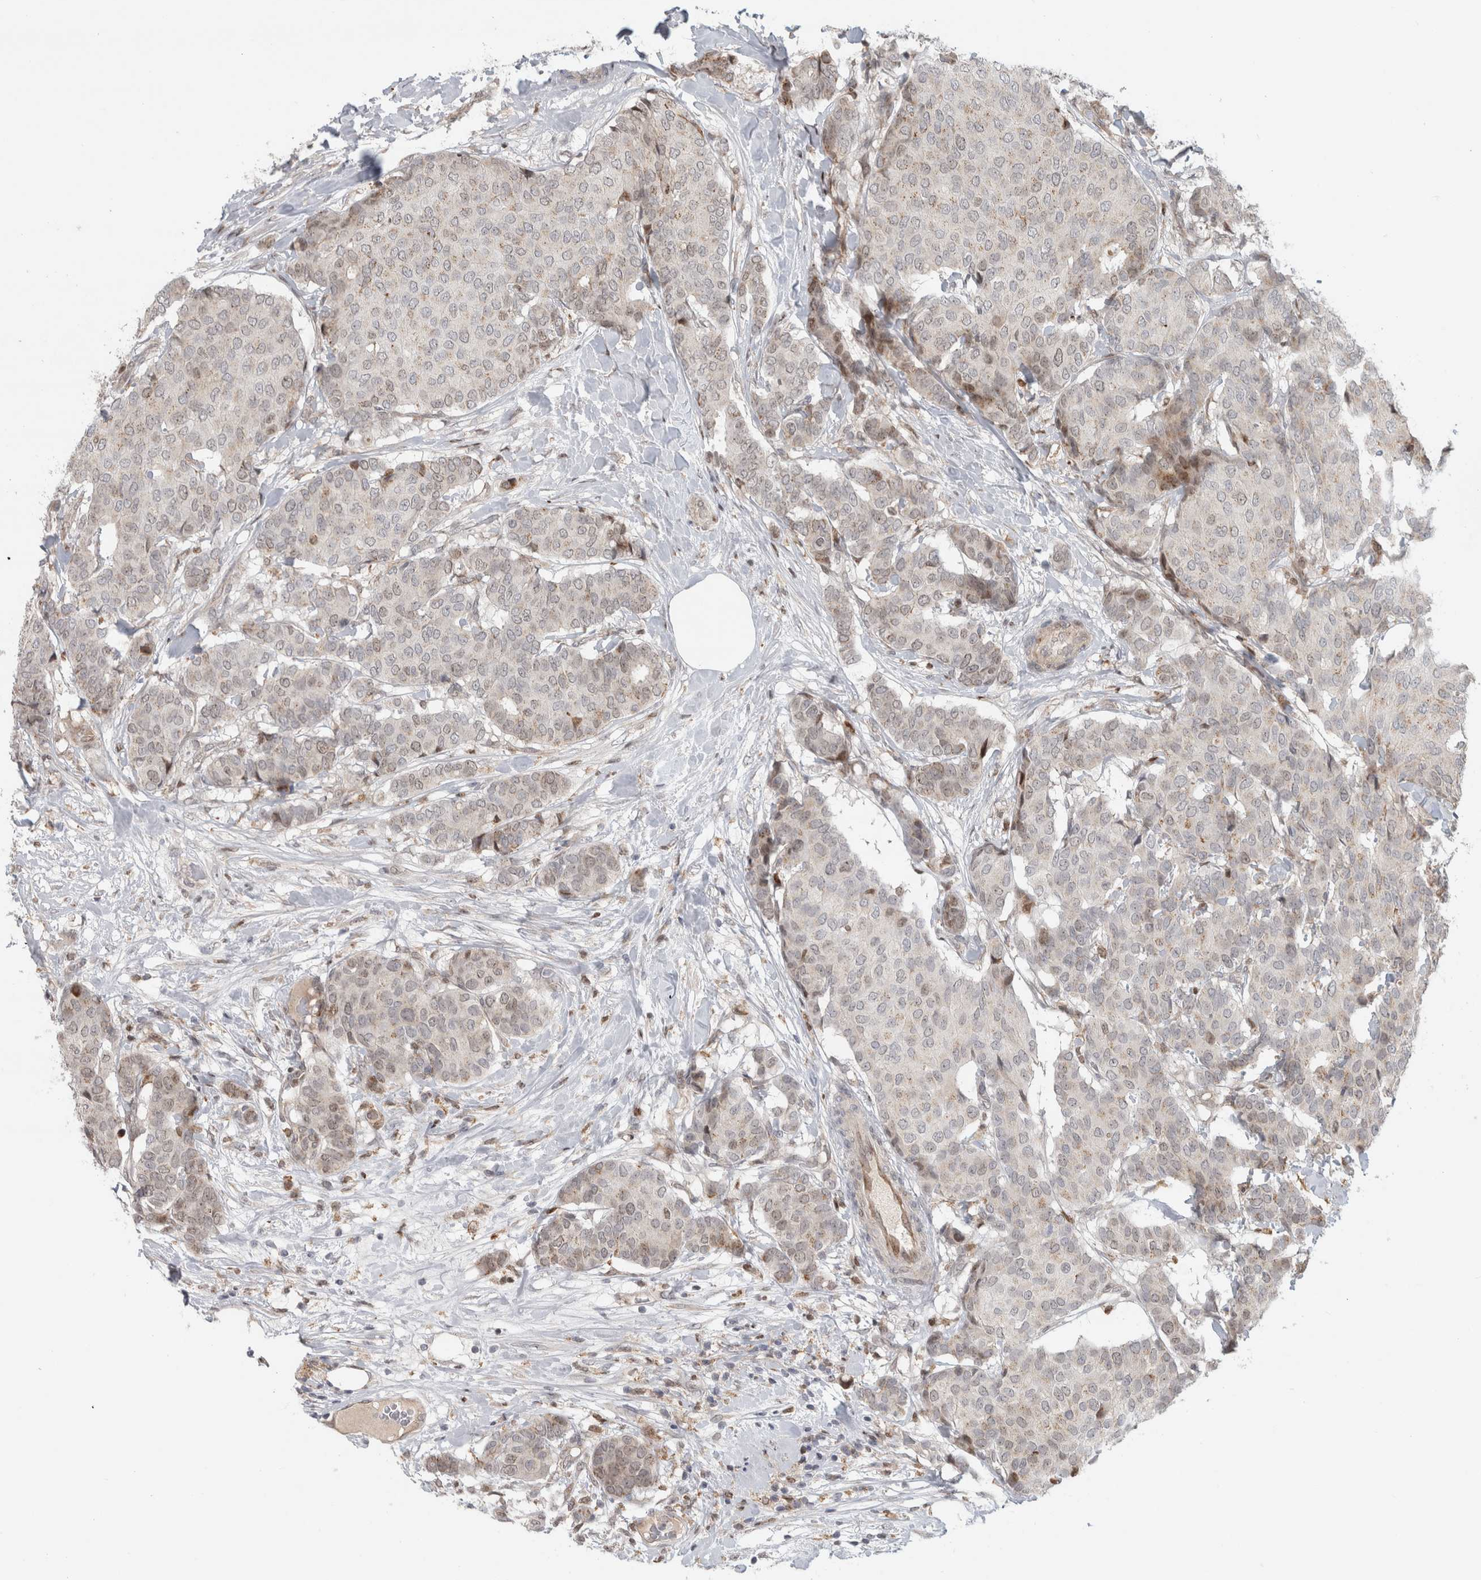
{"staining": {"intensity": "weak", "quantity": "25%-75%", "location": "nuclear"}, "tissue": "breast cancer", "cell_type": "Tumor cells", "image_type": "cancer", "snomed": [{"axis": "morphology", "description": "Duct carcinoma"}, {"axis": "topography", "description": "Breast"}], "caption": "Immunohistochemistry (IHC) (DAB (3,3'-diaminobenzidine)) staining of breast cancer reveals weak nuclear protein positivity in approximately 25%-75% of tumor cells. The staining was performed using DAB to visualize the protein expression in brown, while the nuclei were stained in blue with hematoxylin (Magnification: 20x).", "gene": "INSRR", "patient": {"sex": "female", "age": 75}}